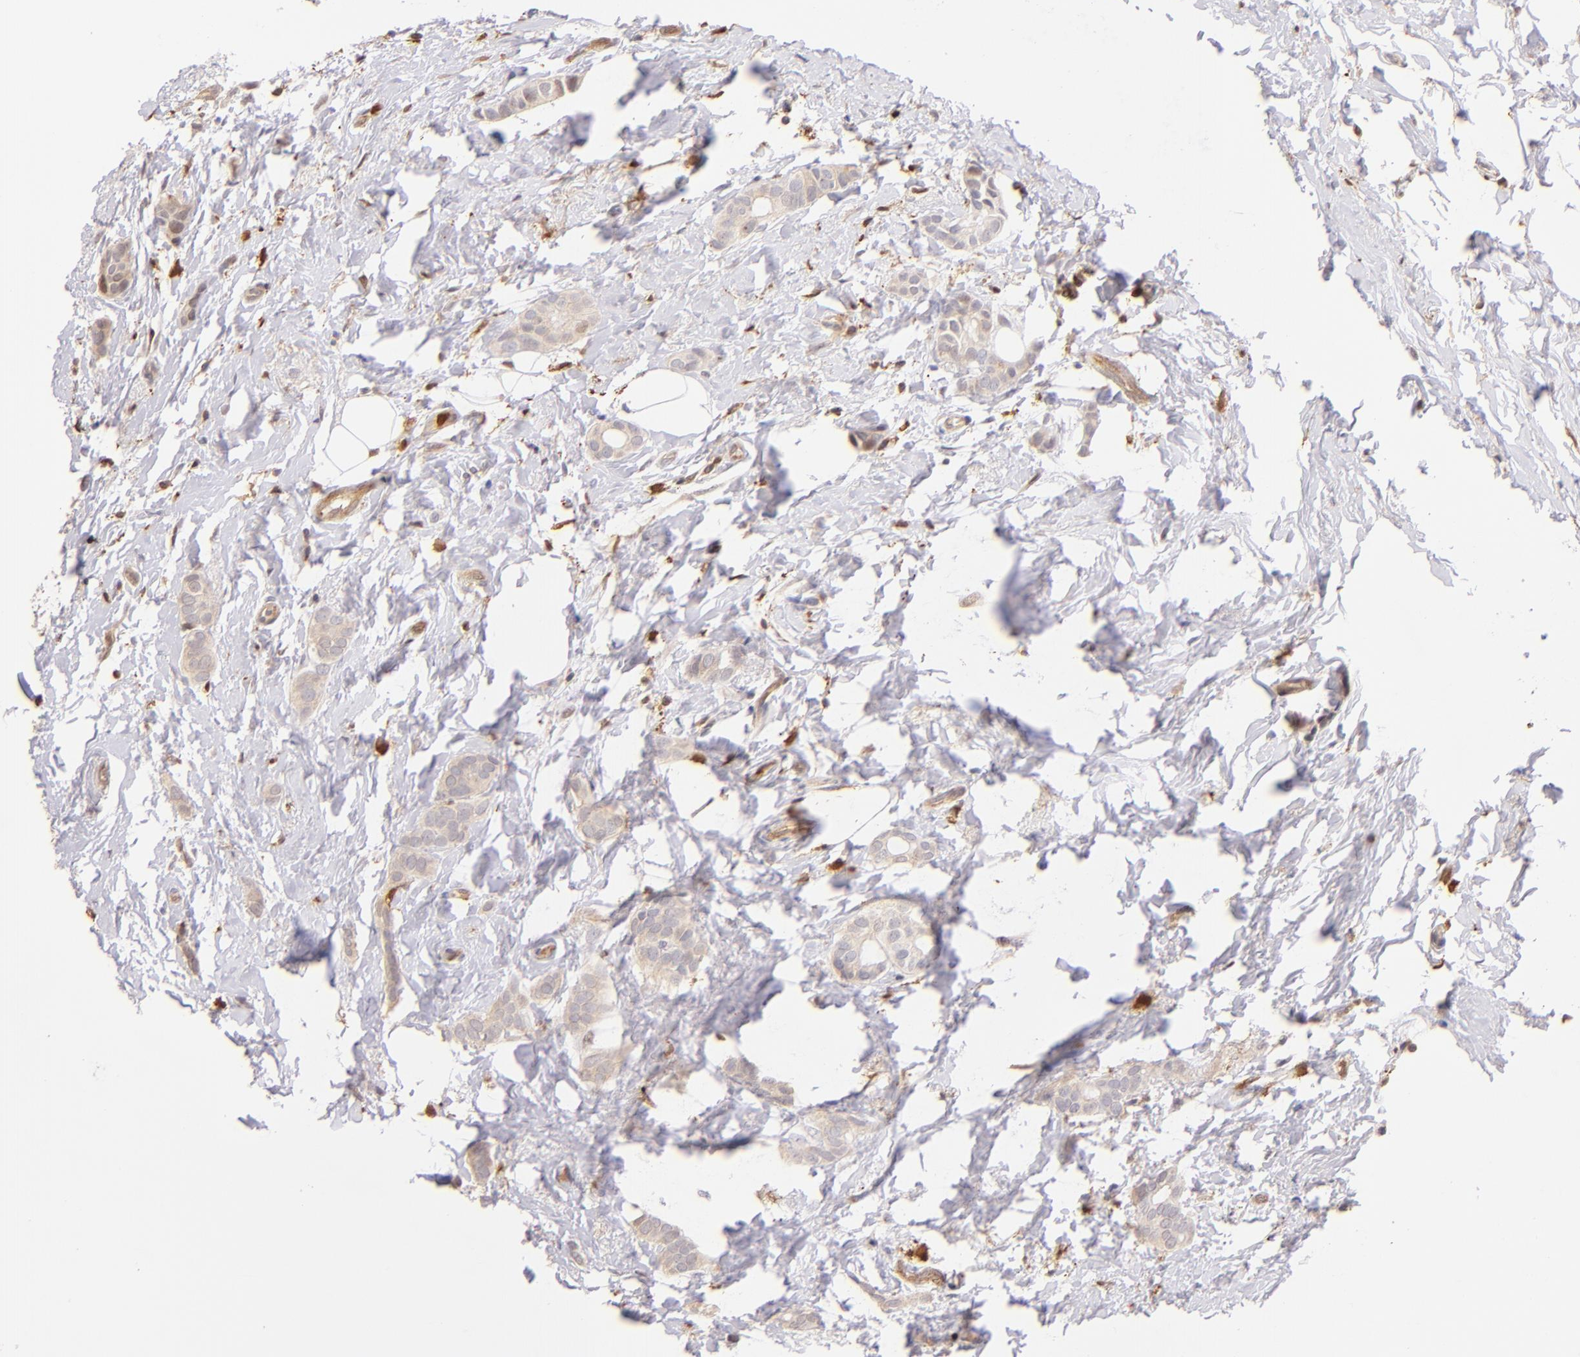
{"staining": {"intensity": "weak", "quantity": ">75%", "location": "cytoplasmic/membranous"}, "tissue": "breast cancer", "cell_type": "Tumor cells", "image_type": "cancer", "snomed": [{"axis": "morphology", "description": "Duct carcinoma"}, {"axis": "topography", "description": "Breast"}], "caption": "Immunohistochemical staining of breast cancer (invasive ductal carcinoma) demonstrates weak cytoplasmic/membranous protein positivity in about >75% of tumor cells. The staining is performed using DAB (3,3'-diaminobenzidine) brown chromogen to label protein expression. The nuclei are counter-stained blue using hematoxylin.", "gene": "BTK", "patient": {"sex": "female", "age": 54}}